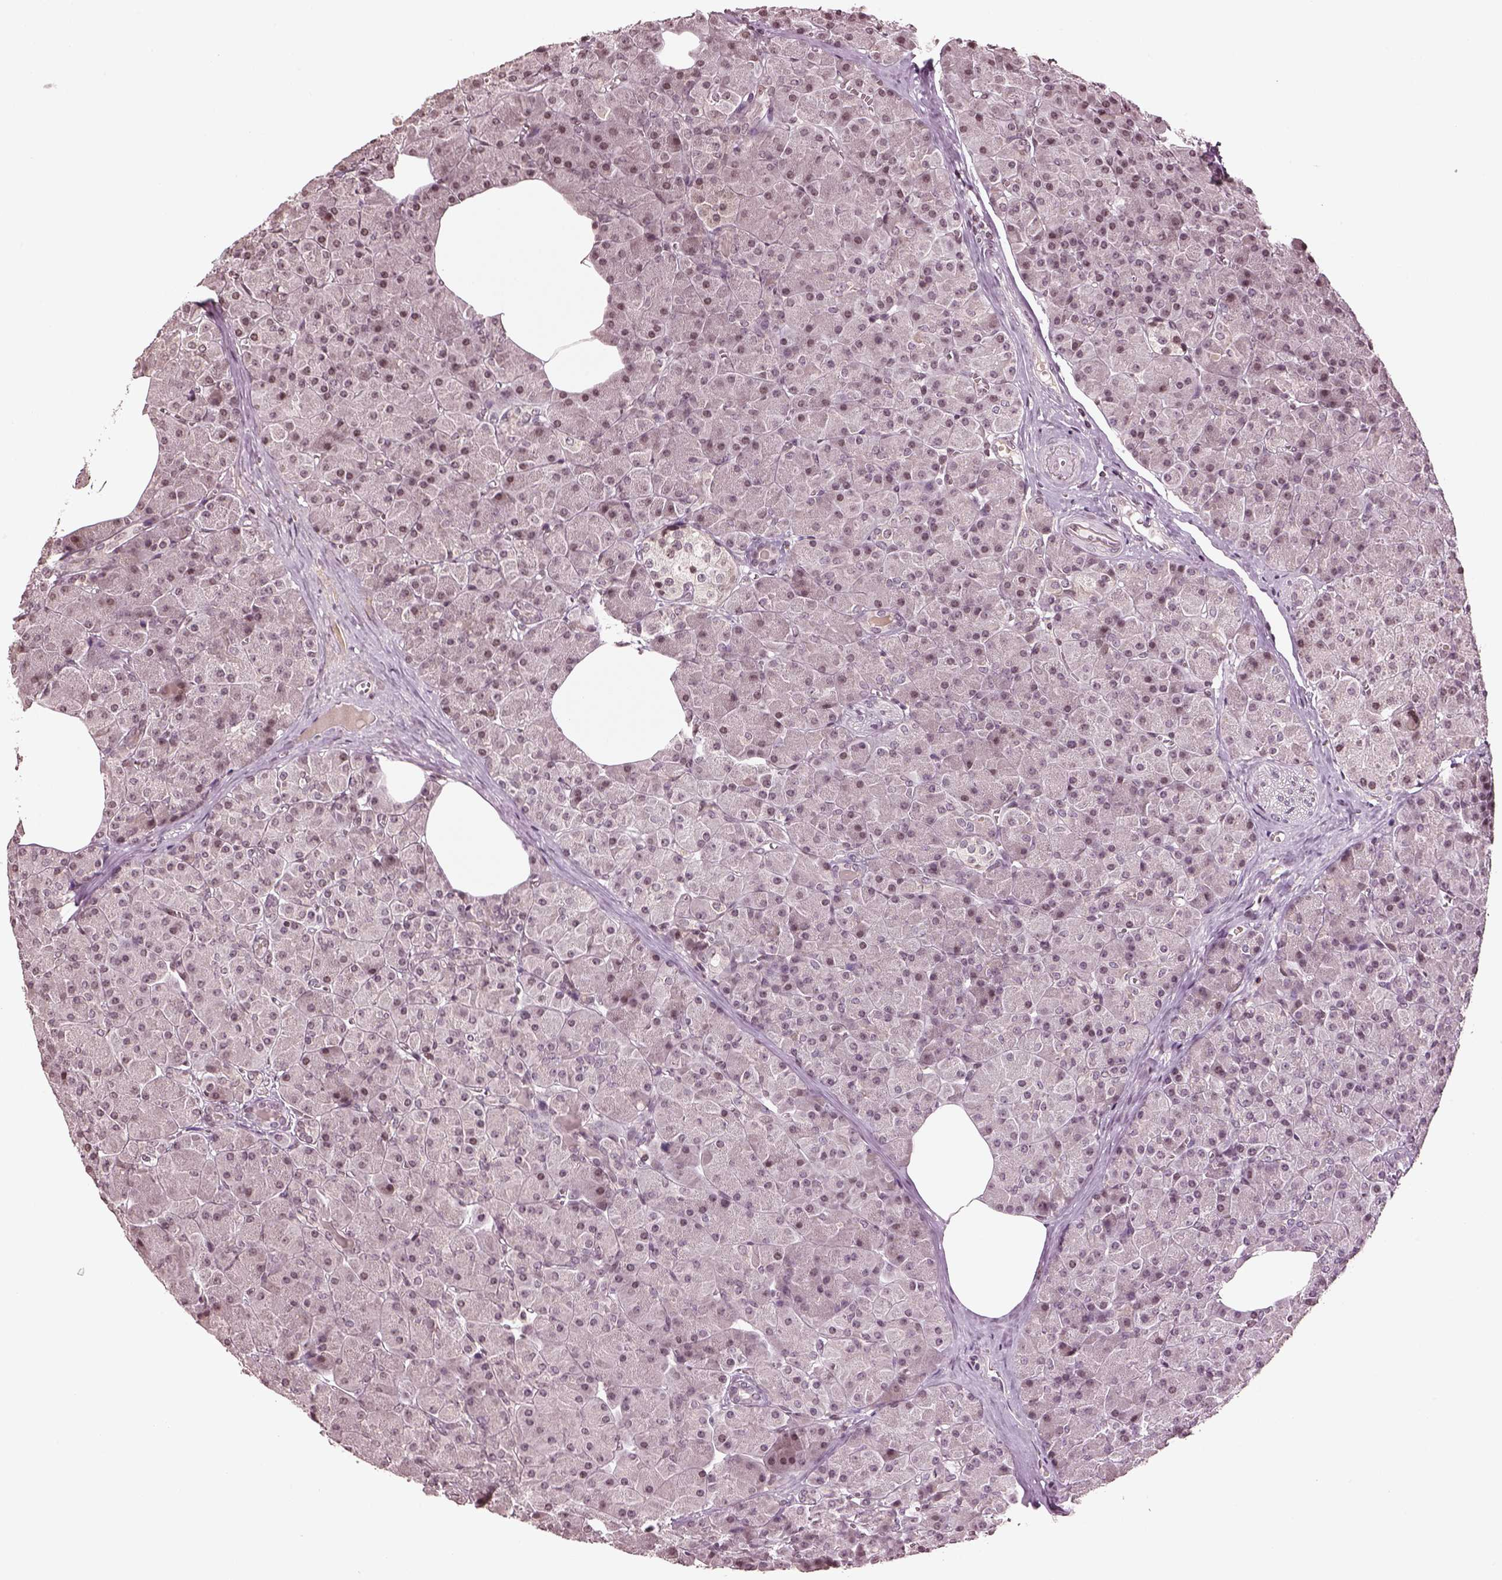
{"staining": {"intensity": "negative", "quantity": "none", "location": "none"}, "tissue": "pancreas", "cell_type": "Exocrine glandular cells", "image_type": "normal", "snomed": [{"axis": "morphology", "description": "Normal tissue, NOS"}, {"axis": "topography", "description": "Pancreas"}], "caption": "Immunohistochemistry of normal human pancreas exhibits no positivity in exocrine glandular cells. Brightfield microscopy of immunohistochemistry (IHC) stained with DAB (brown) and hematoxylin (blue), captured at high magnification.", "gene": "GRM4", "patient": {"sex": "female", "age": 45}}